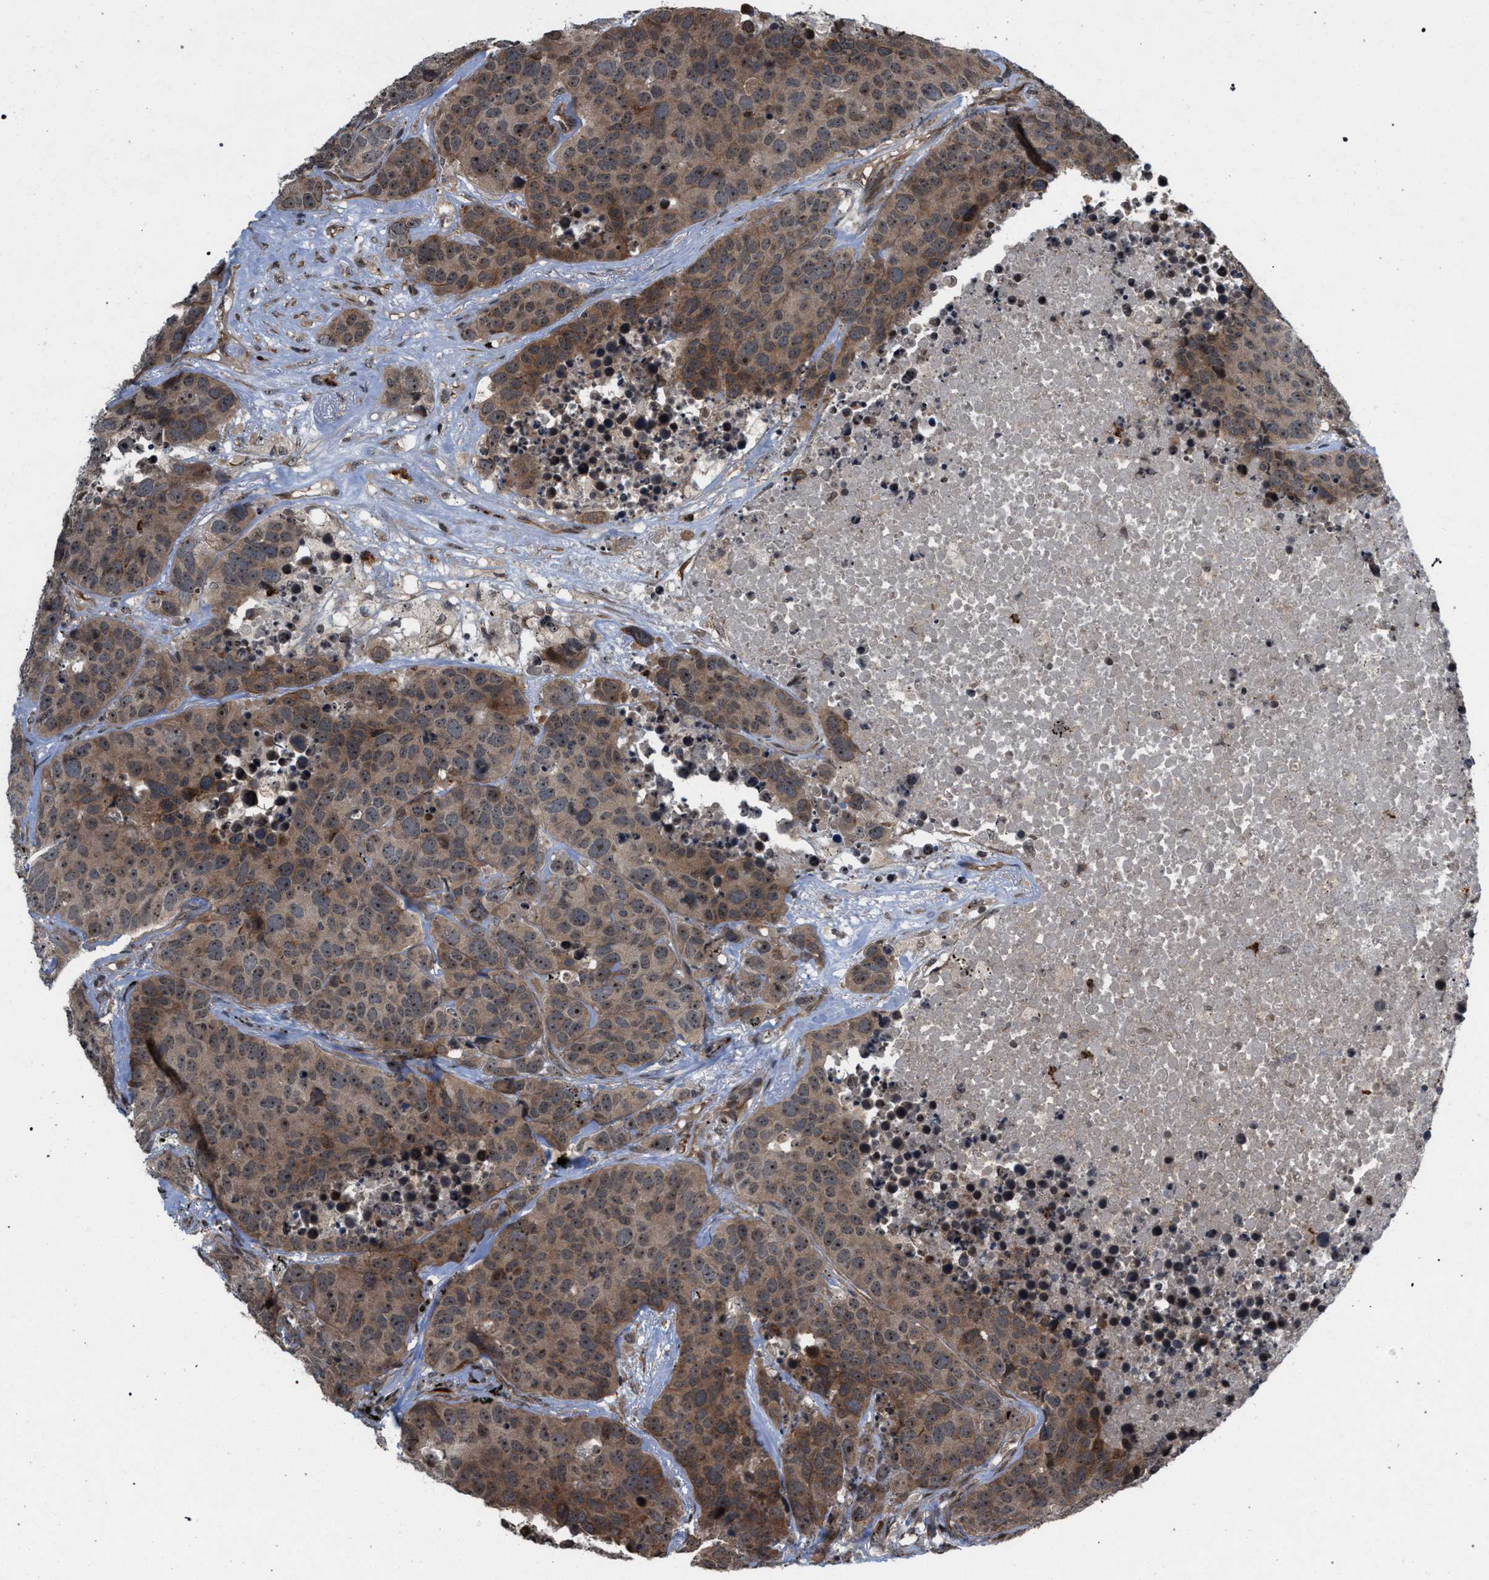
{"staining": {"intensity": "moderate", "quantity": ">75%", "location": "cytoplasmic/membranous,nuclear"}, "tissue": "carcinoid", "cell_type": "Tumor cells", "image_type": "cancer", "snomed": [{"axis": "morphology", "description": "Carcinoid, malignant, NOS"}, {"axis": "topography", "description": "Lung"}], "caption": "High-power microscopy captured an immunohistochemistry photomicrograph of carcinoid, revealing moderate cytoplasmic/membranous and nuclear expression in approximately >75% of tumor cells.", "gene": "IRAK4", "patient": {"sex": "male", "age": 60}}